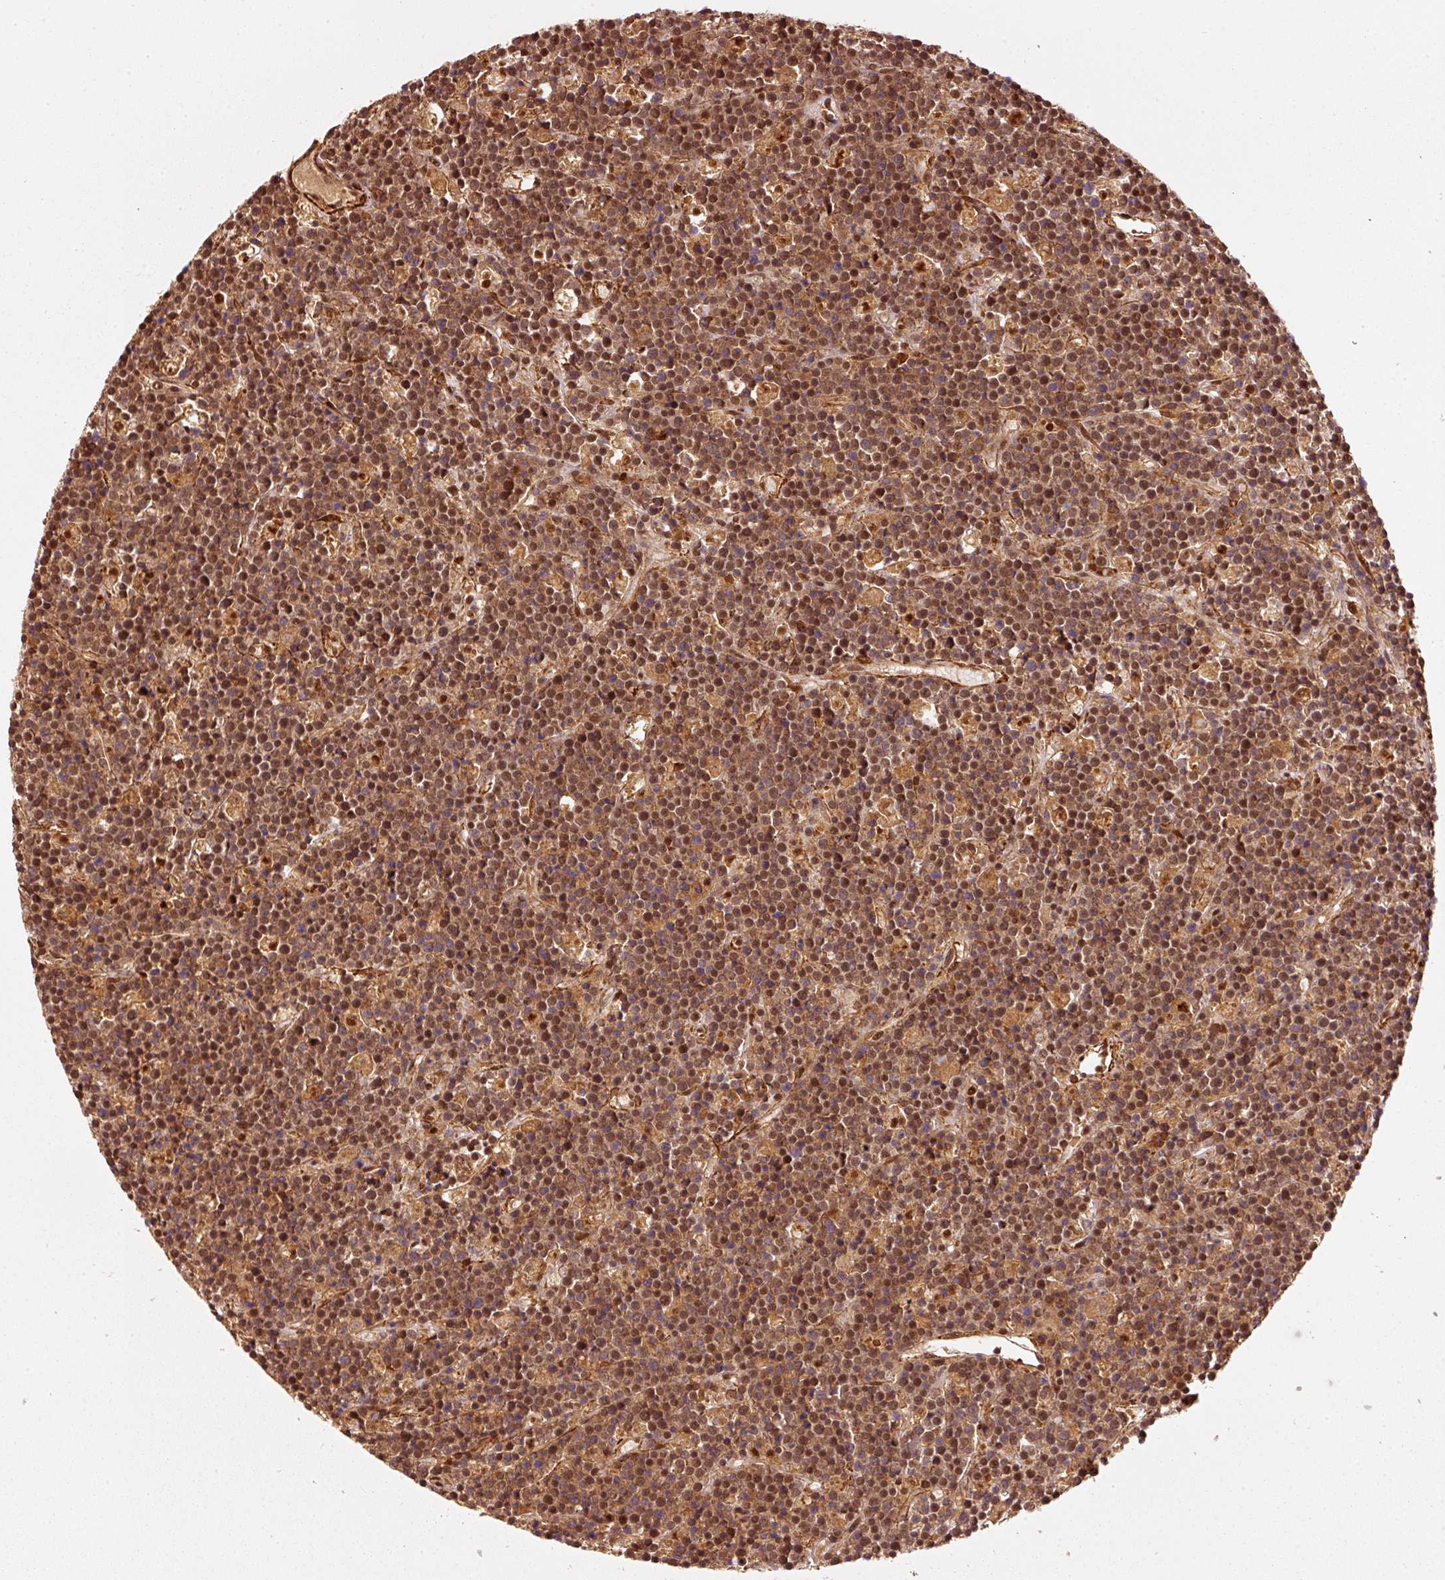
{"staining": {"intensity": "moderate", "quantity": ">75%", "location": "cytoplasmic/membranous,nuclear"}, "tissue": "lymphoma", "cell_type": "Tumor cells", "image_type": "cancer", "snomed": [{"axis": "morphology", "description": "Malignant lymphoma, non-Hodgkin's type, High grade"}, {"axis": "topography", "description": "Ovary"}], "caption": "IHC (DAB) staining of lymphoma exhibits moderate cytoplasmic/membranous and nuclear protein positivity in approximately >75% of tumor cells. The staining is performed using DAB brown chromogen to label protein expression. The nuclei are counter-stained blue using hematoxylin.", "gene": "PSMD1", "patient": {"sex": "female", "age": 56}}